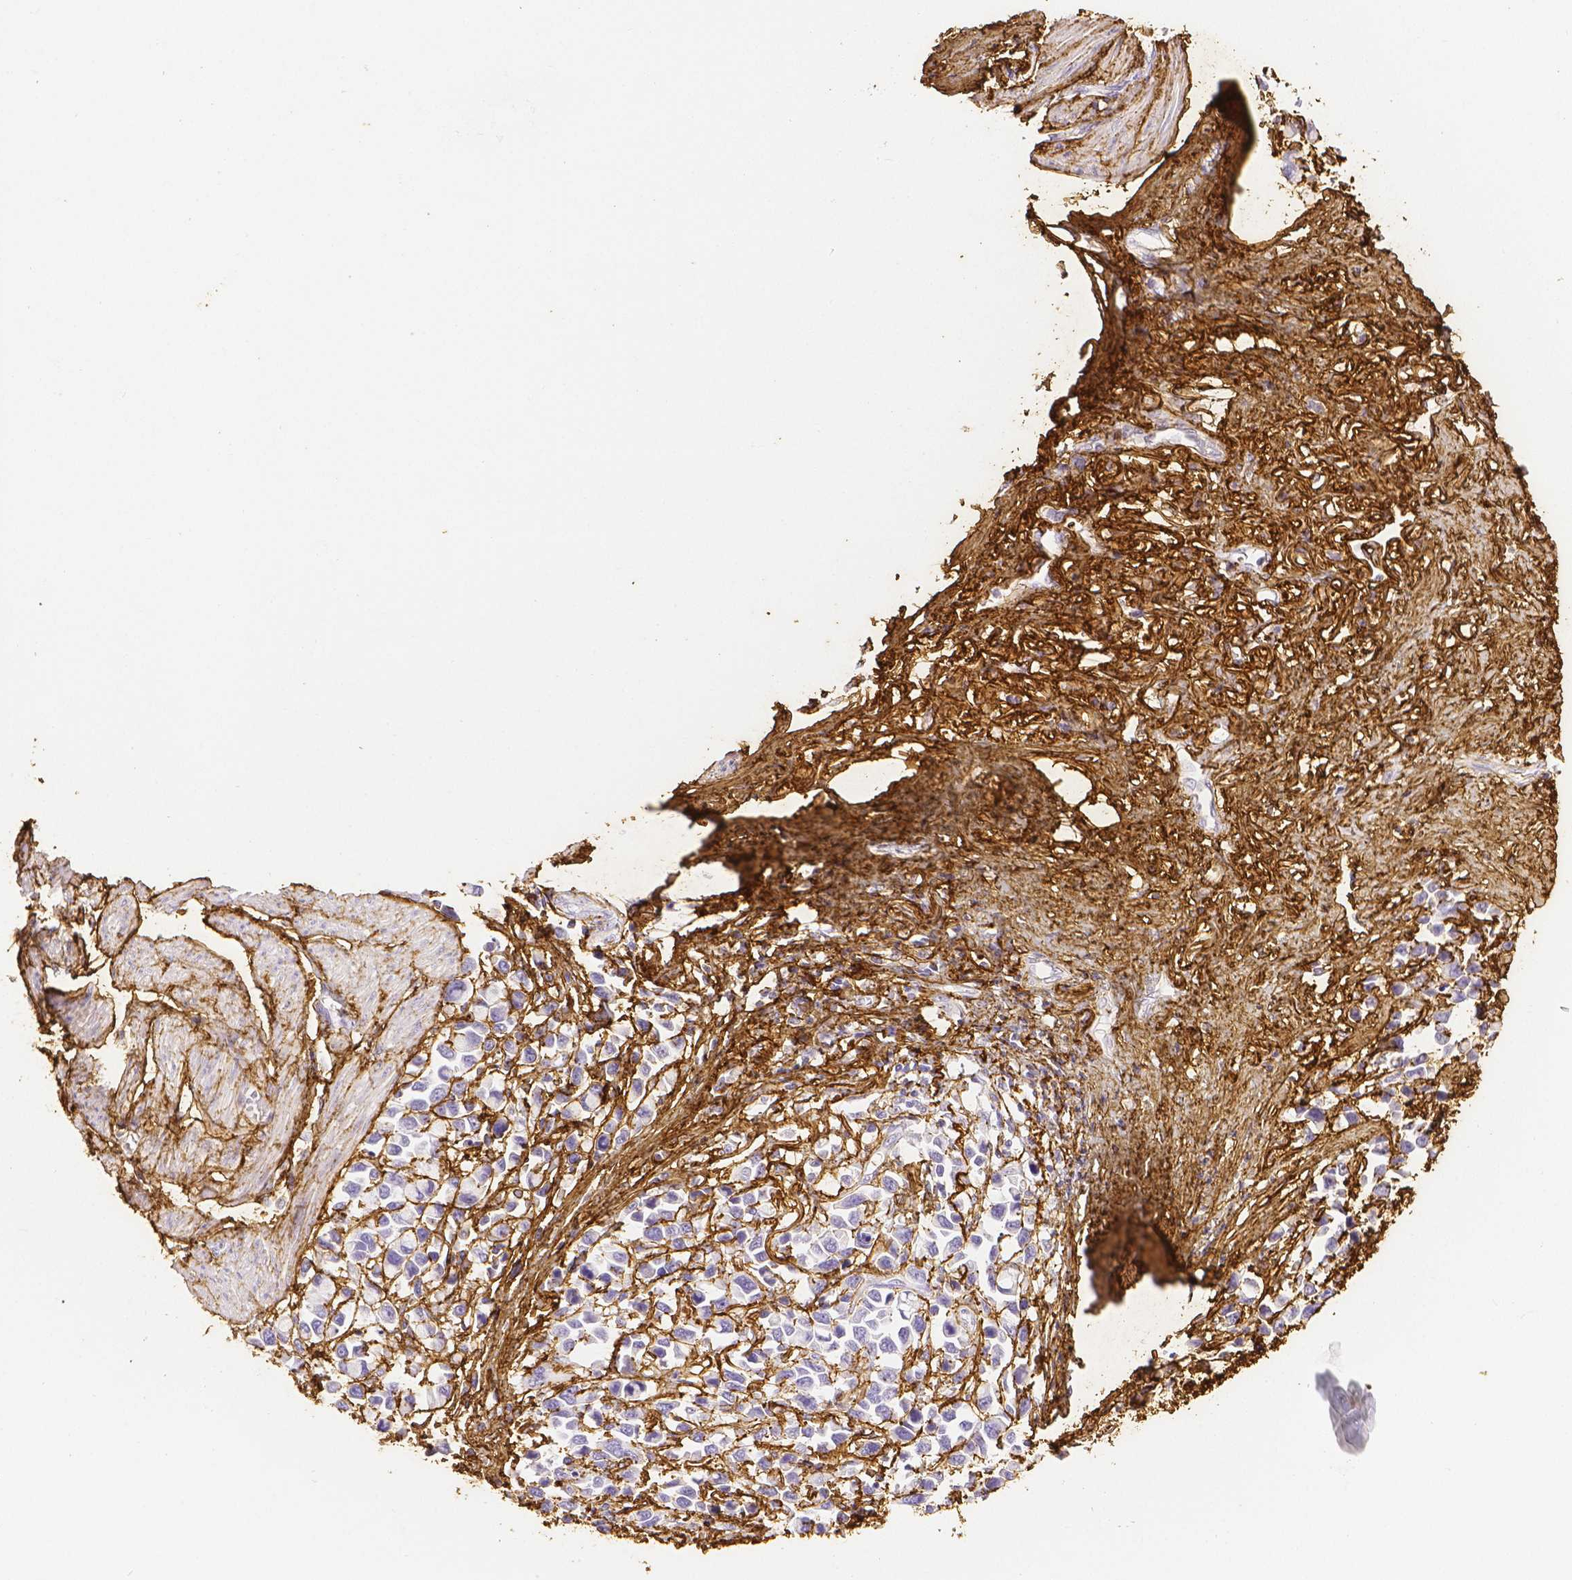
{"staining": {"intensity": "negative", "quantity": "none", "location": "none"}, "tissue": "stomach cancer", "cell_type": "Tumor cells", "image_type": "cancer", "snomed": [{"axis": "morphology", "description": "Adenocarcinoma, NOS"}, {"axis": "topography", "description": "Stomach"}], "caption": "High magnification brightfield microscopy of stomach adenocarcinoma stained with DAB (brown) and counterstained with hematoxylin (blue): tumor cells show no significant staining.", "gene": "FBN1", "patient": {"sex": "female", "age": 81}}